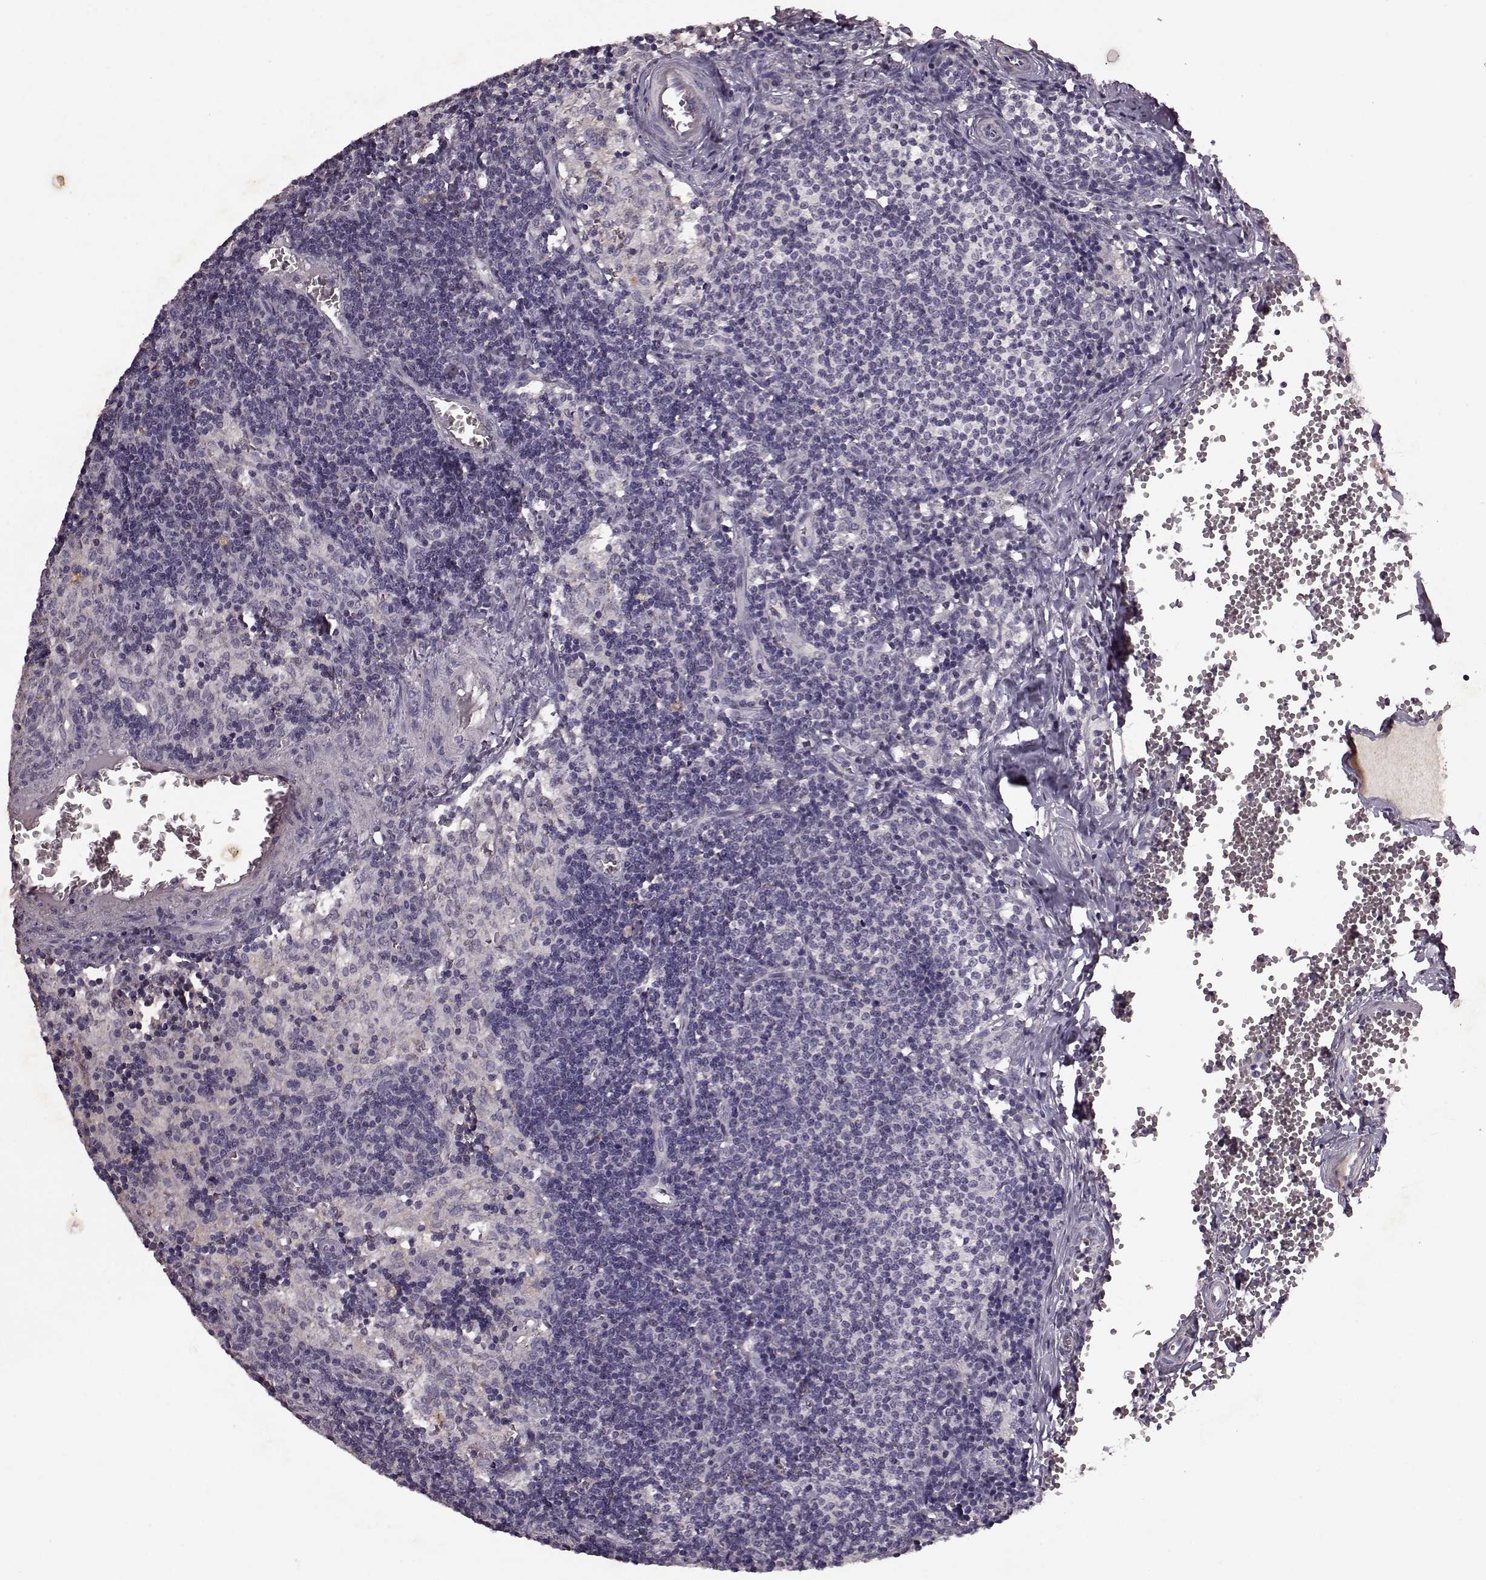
{"staining": {"intensity": "negative", "quantity": "none", "location": "none"}, "tissue": "lymph node", "cell_type": "Germinal center cells", "image_type": "normal", "snomed": [{"axis": "morphology", "description": "Normal tissue, NOS"}, {"axis": "topography", "description": "Lymph node"}], "caption": "A high-resolution micrograph shows immunohistochemistry staining of normal lymph node, which displays no significant positivity in germinal center cells. (Stains: DAB (3,3'-diaminobenzidine) immunohistochemistry (IHC) with hematoxylin counter stain, Microscopy: brightfield microscopy at high magnification).", "gene": "FRRS1L", "patient": {"sex": "female", "age": 50}}